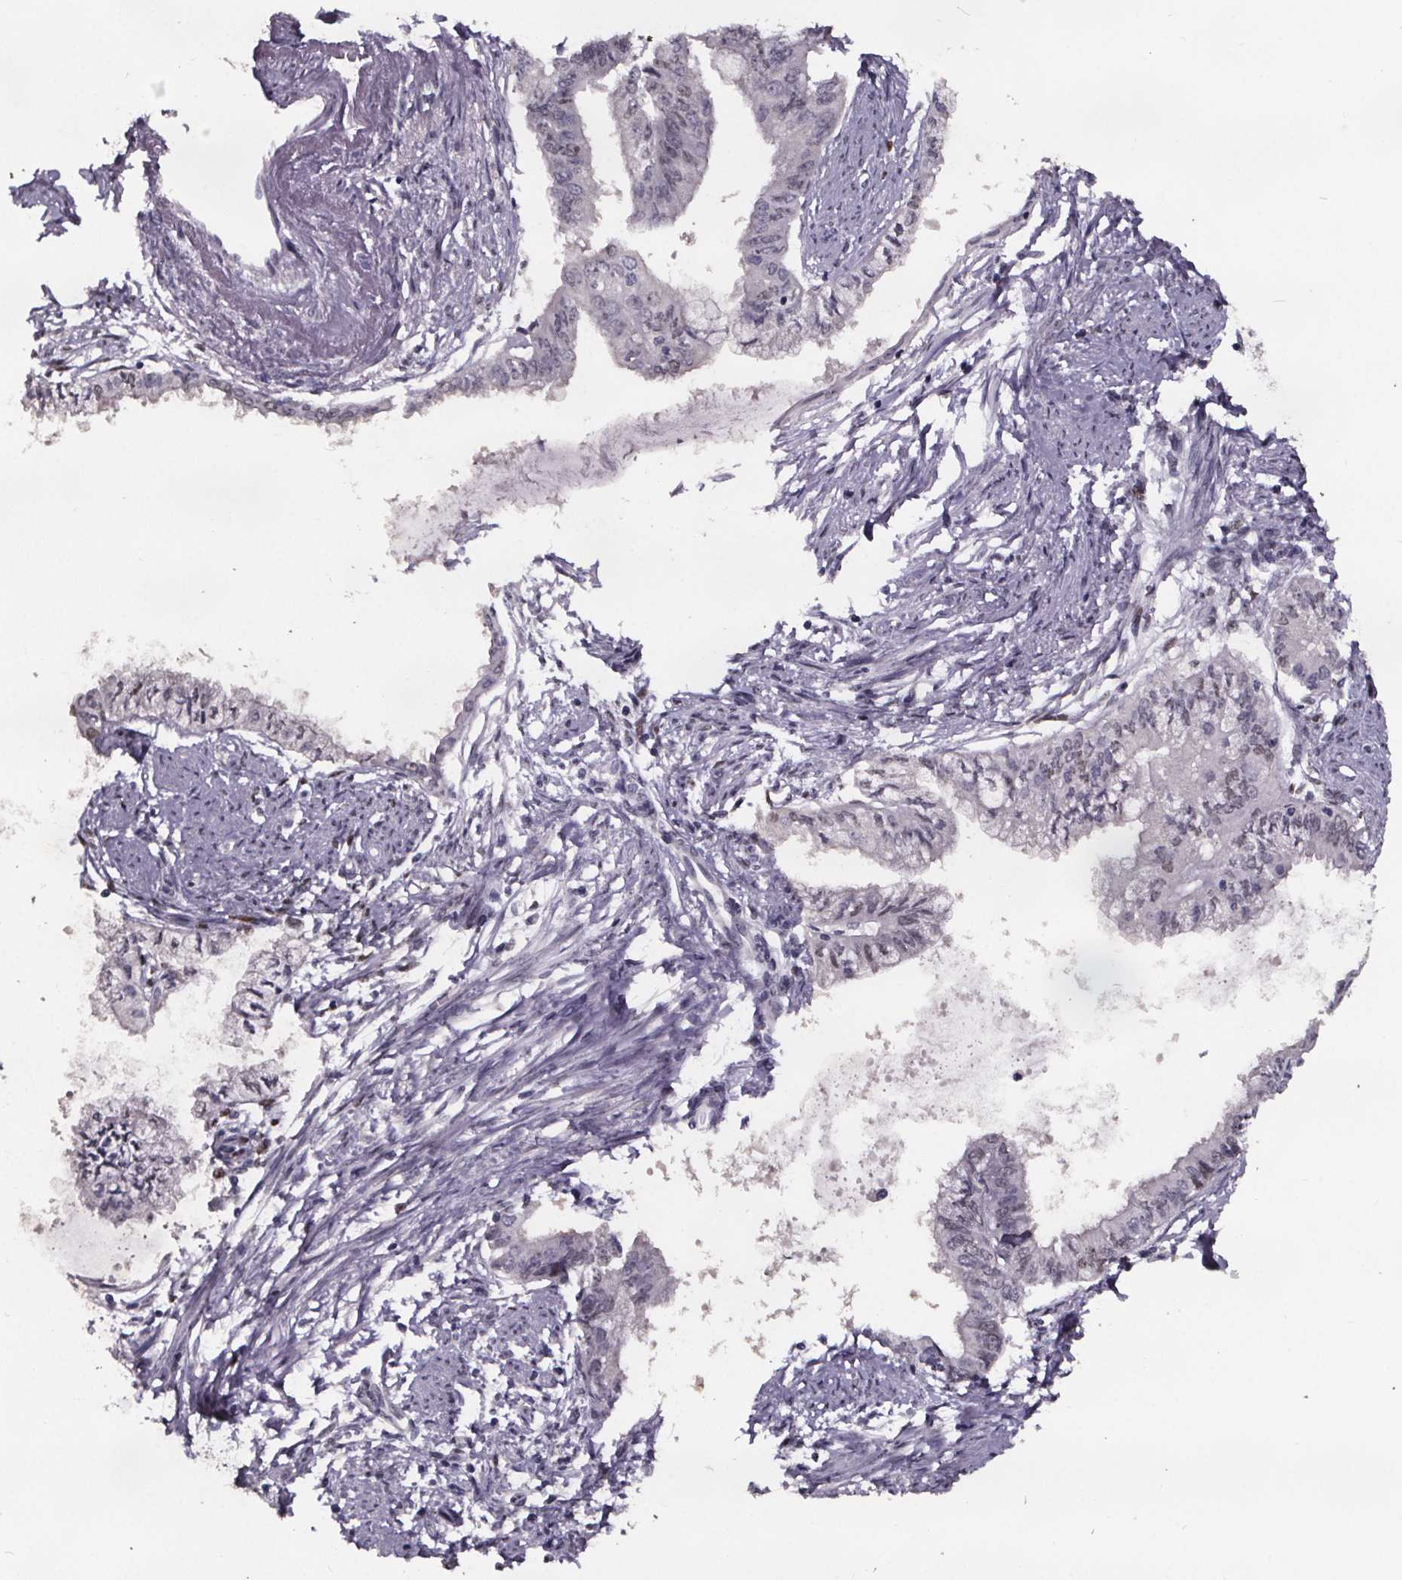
{"staining": {"intensity": "negative", "quantity": "none", "location": "none"}, "tissue": "endometrial cancer", "cell_type": "Tumor cells", "image_type": "cancer", "snomed": [{"axis": "morphology", "description": "Adenocarcinoma, NOS"}, {"axis": "topography", "description": "Endometrium"}], "caption": "A micrograph of adenocarcinoma (endometrial) stained for a protein displays no brown staining in tumor cells.", "gene": "AR", "patient": {"sex": "female", "age": 76}}